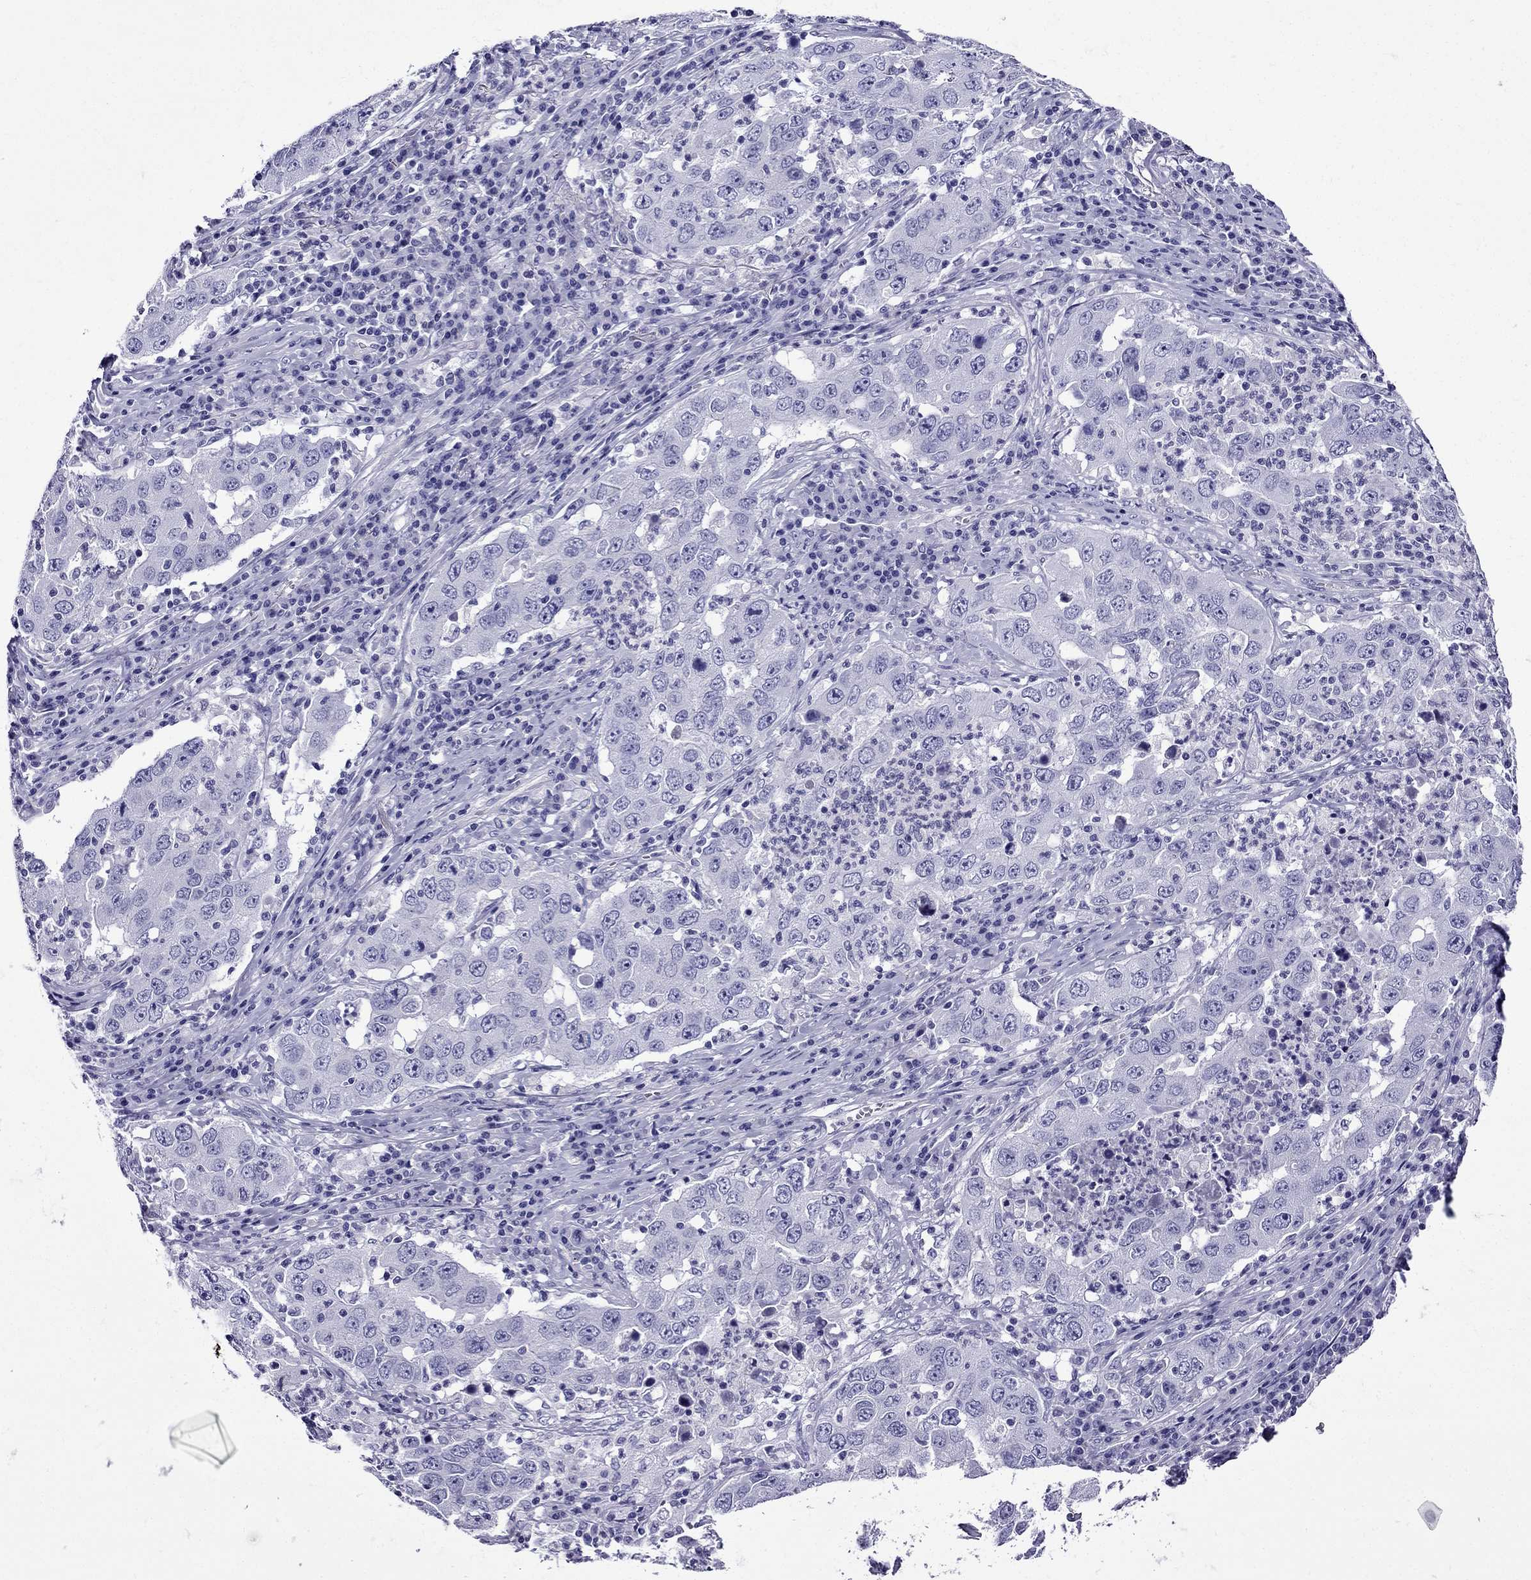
{"staining": {"intensity": "negative", "quantity": "none", "location": "none"}, "tissue": "lung cancer", "cell_type": "Tumor cells", "image_type": "cancer", "snomed": [{"axis": "morphology", "description": "Adenocarcinoma, NOS"}, {"axis": "topography", "description": "Lung"}], "caption": "A photomicrograph of human lung cancer is negative for staining in tumor cells.", "gene": "ERC2", "patient": {"sex": "male", "age": 73}}